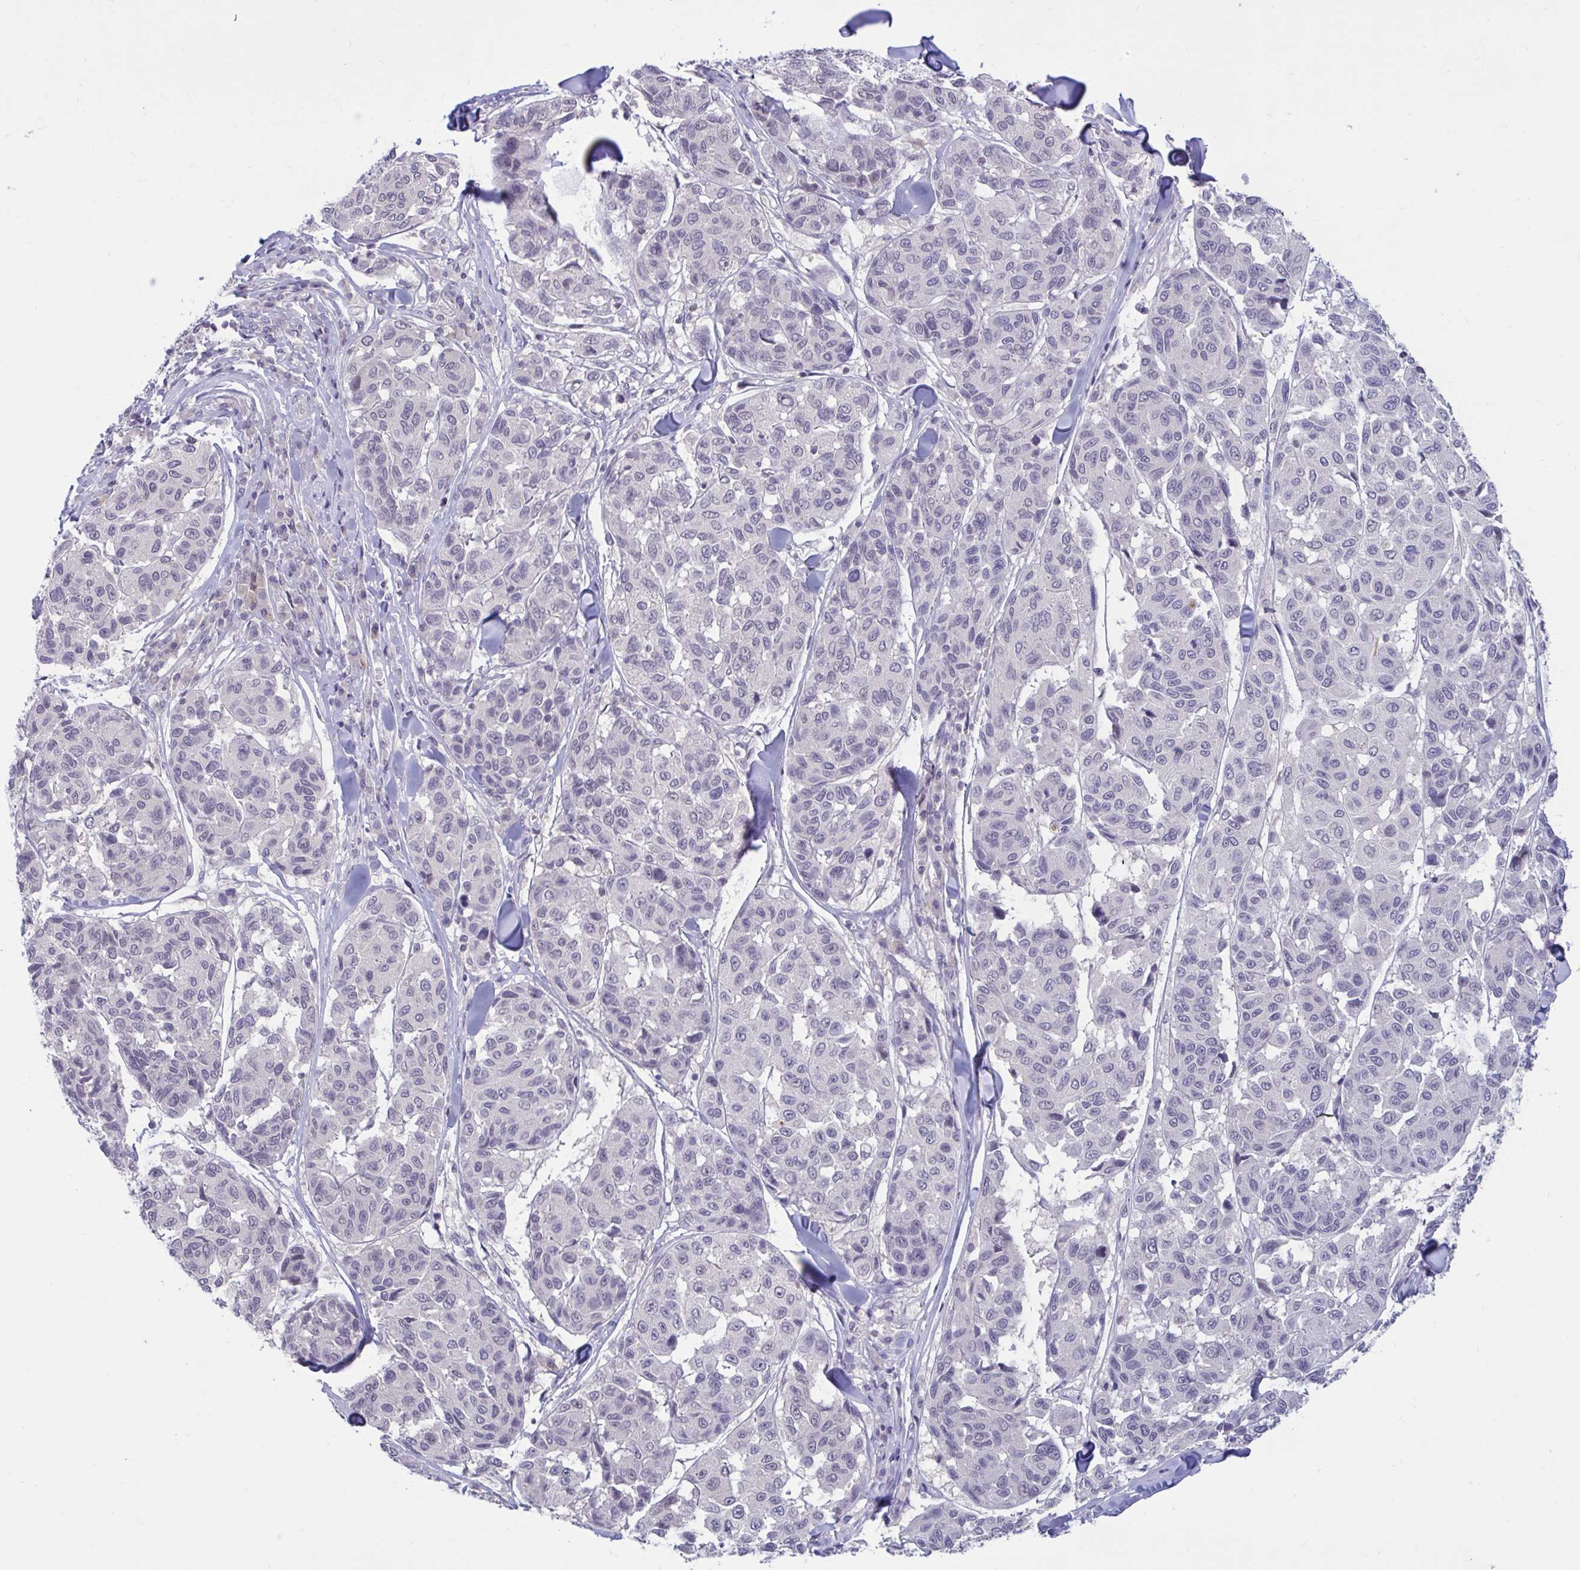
{"staining": {"intensity": "negative", "quantity": "none", "location": "none"}, "tissue": "melanoma", "cell_type": "Tumor cells", "image_type": "cancer", "snomed": [{"axis": "morphology", "description": "Malignant melanoma, NOS"}, {"axis": "topography", "description": "Skin"}], "caption": "High magnification brightfield microscopy of malignant melanoma stained with DAB (3,3'-diaminobenzidine) (brown) and counterstained with hematoxylin (blue): tumor cells show no significant staining.", "gene": "ARPP19", "patient": {"sex": "female", "age": 66}}